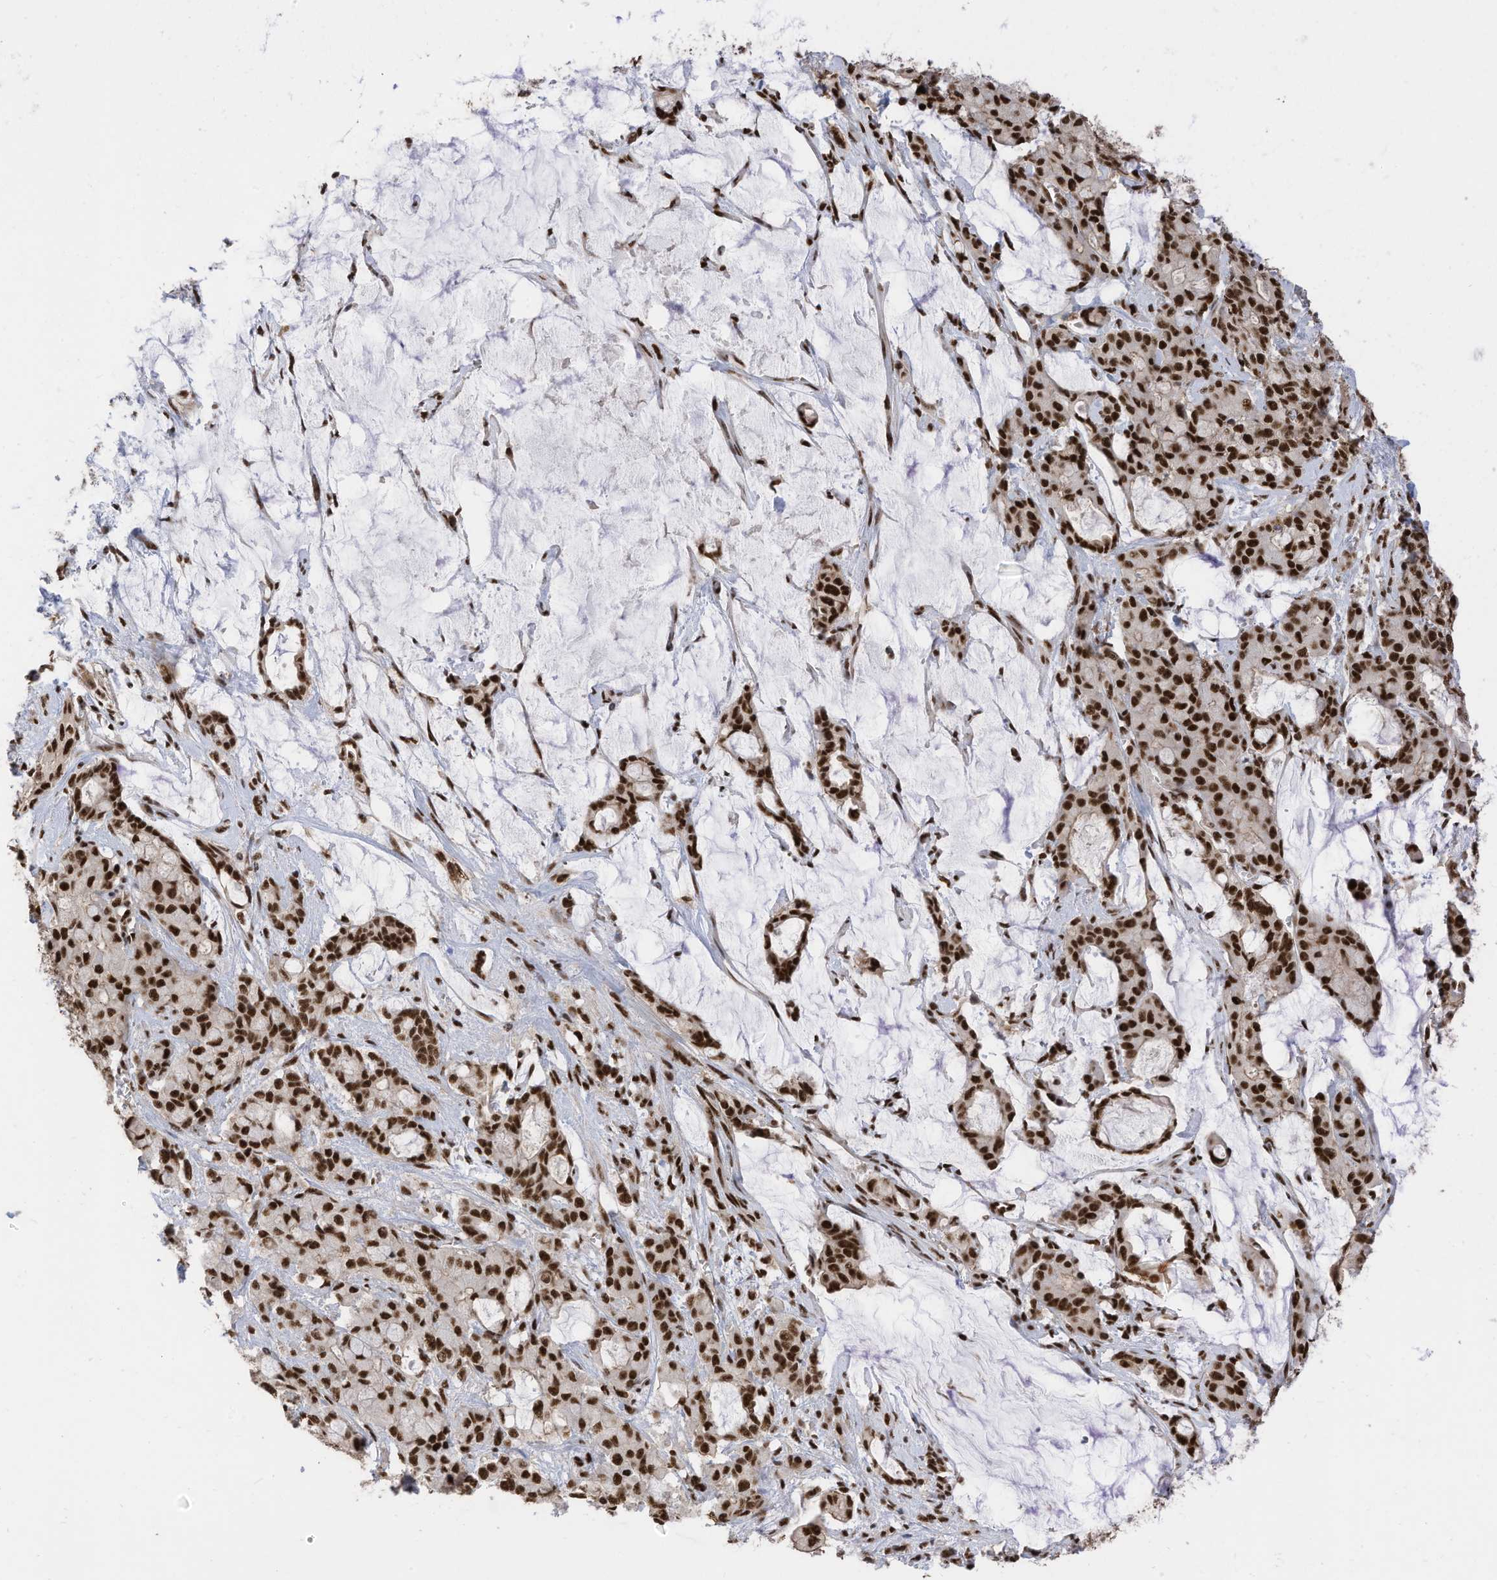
{"staining": {"intensity": "strong", "quantity": ">75%", "location": "nuclear"}, "tissue": "pancreatic cancer", "cell_type": "Tumor cells", "image_type": "cancer", "snomed": [{"axis": "morphology", "description": "Adenocarcinoma, NOS"}, {"axis": "topography", "description": "Pancreas"}], "caption": "A histopathology image showing strong nuclear positivity in approximately >75% of tumor cells in pancreatic adenocarcinoma, as visualized by brown immunohistochemical staining.", "gene": "SF3A3", "patient": {"sex": "female", "age": 73}}